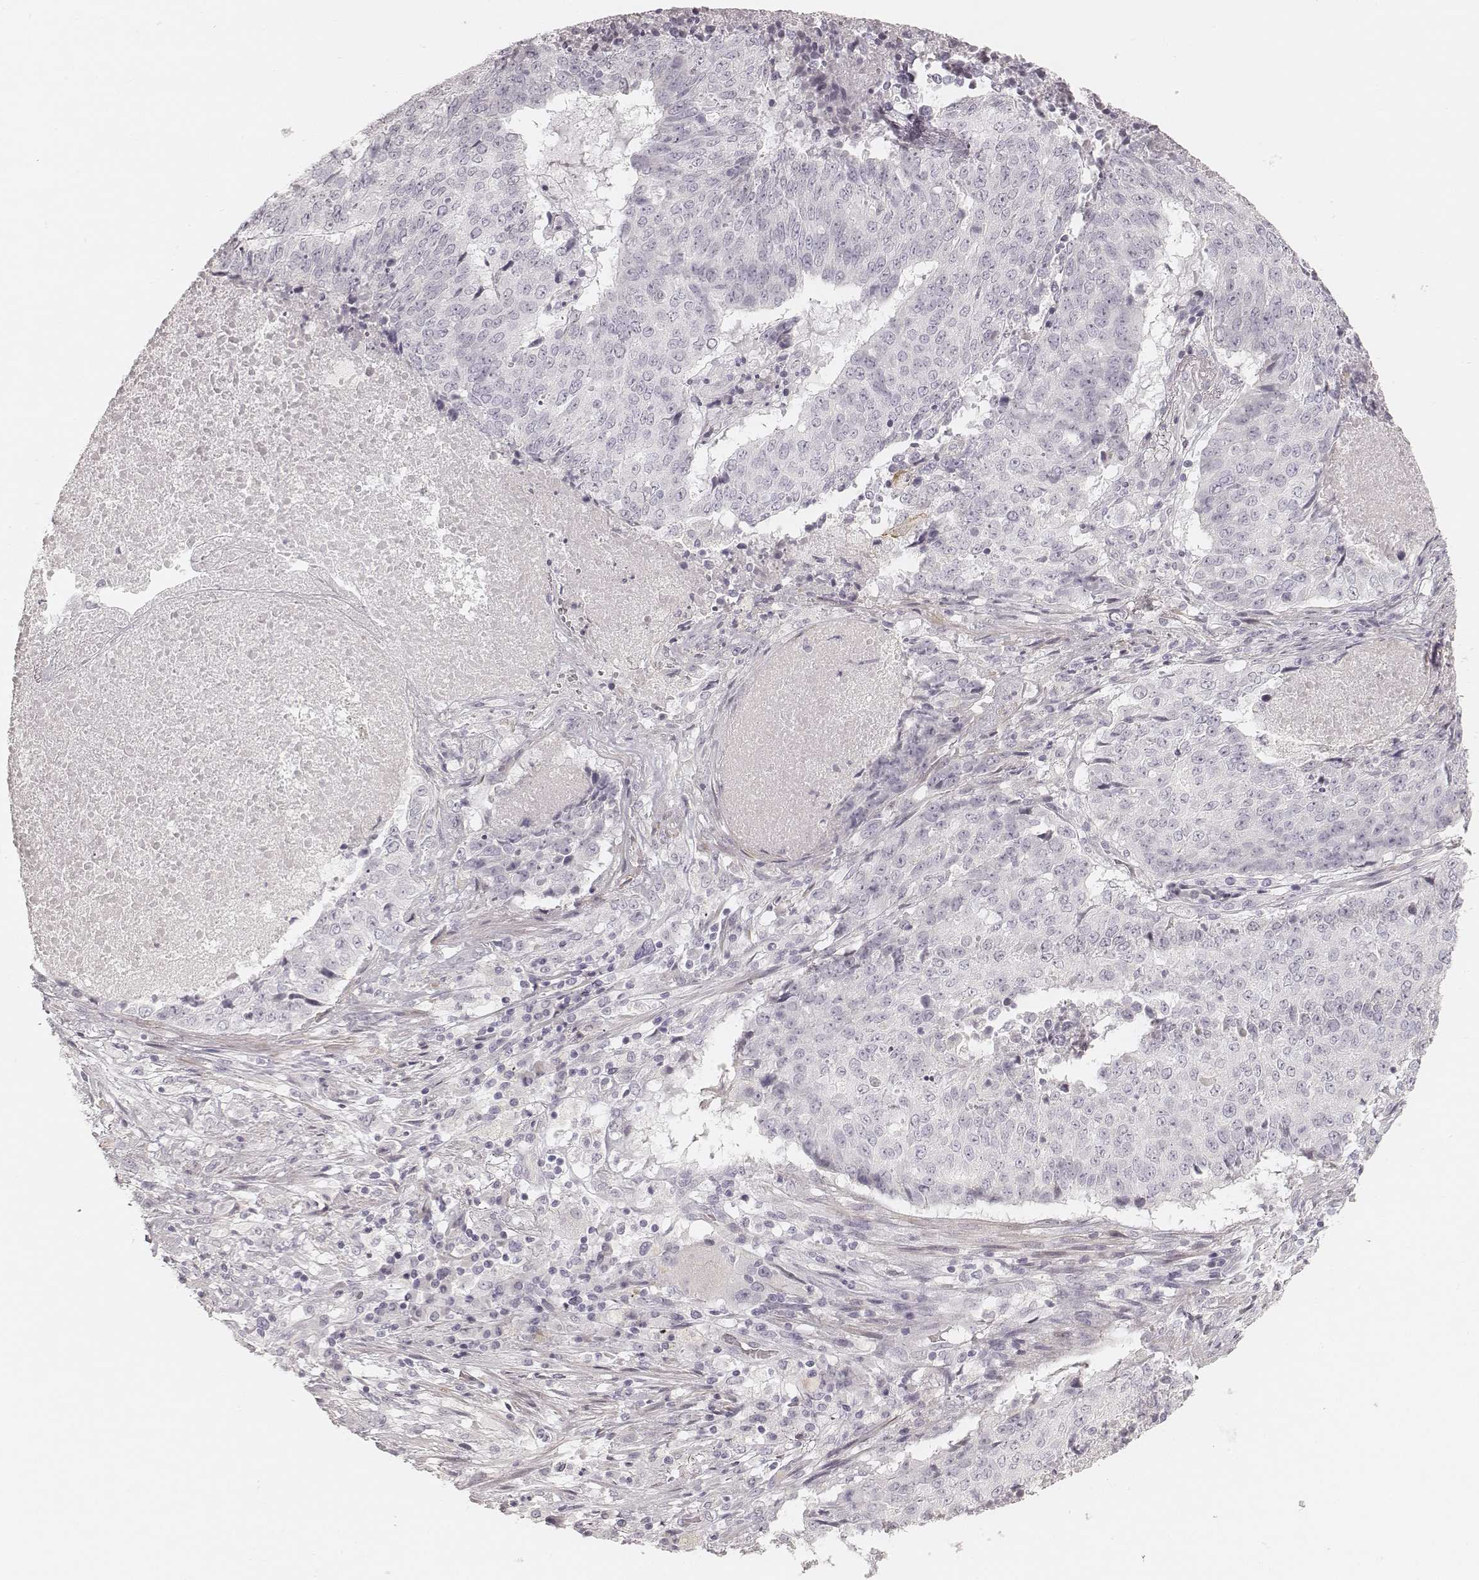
{"staining": {"intensity": "negative", "quantity": "none", "location": "none"}, "tissue": "lung cancer", "cell_type": "Tumor cells", "image_type": "cancer", "snomed": [{"axis": "morphology", "description": "Normal tissue, NOS"}, {"axis": "morphology", "description": "Squamous cell carcinoma, NOS"}, {"axis": "topography", "description": "Bronchus"}, {"axis": "topography", "description": "Lung"}], "caption": "Histopathology image shows no significant protein positivity in tumor cells of lung squamous cell carcinoma.", "gene": "SPATA24", "patient": {"sex": "male", "age": 64}}